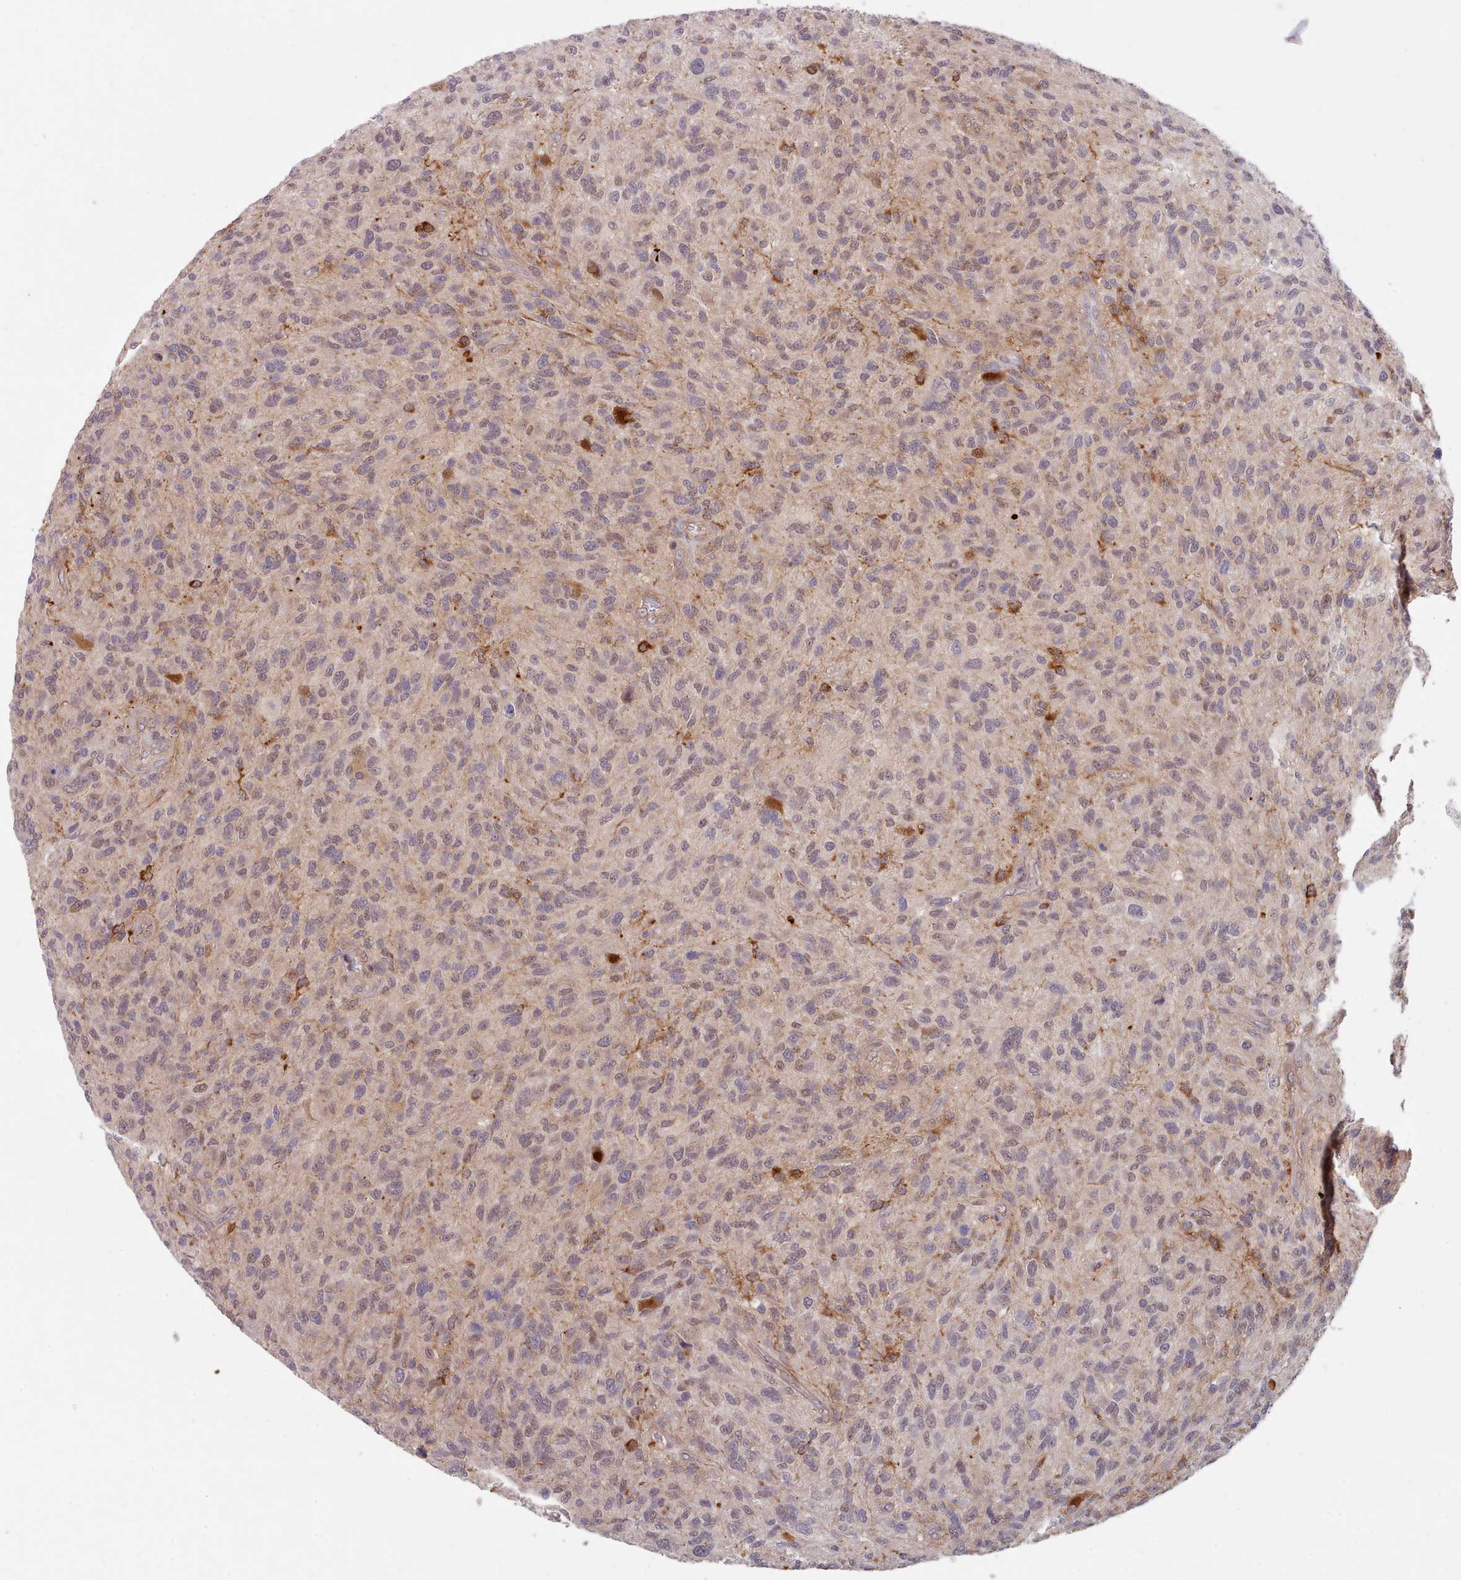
{"staining": {"intensity": "weak", "quantity": "<25%", "location": "nuclear"}, "tissue": "glioma", "cell_type": "Tumor cells", "image_type": "cancer", "snomed": [{"axis": "morphology", "description": "Glioma, malignant, High grade"}, {"axis": "topography", "description": "Brain"}], "caption": "Immunohistochemistry (IHC) photomicrograph of neoplastic tissue: human high-grade glioma (malignant) stained with DAB (3,3'-diaminobenzidine) demonstrates no significant protein positivity in tumor cells.", "gene": "CES3", "patient": {"sex": "male", "age": 47}}